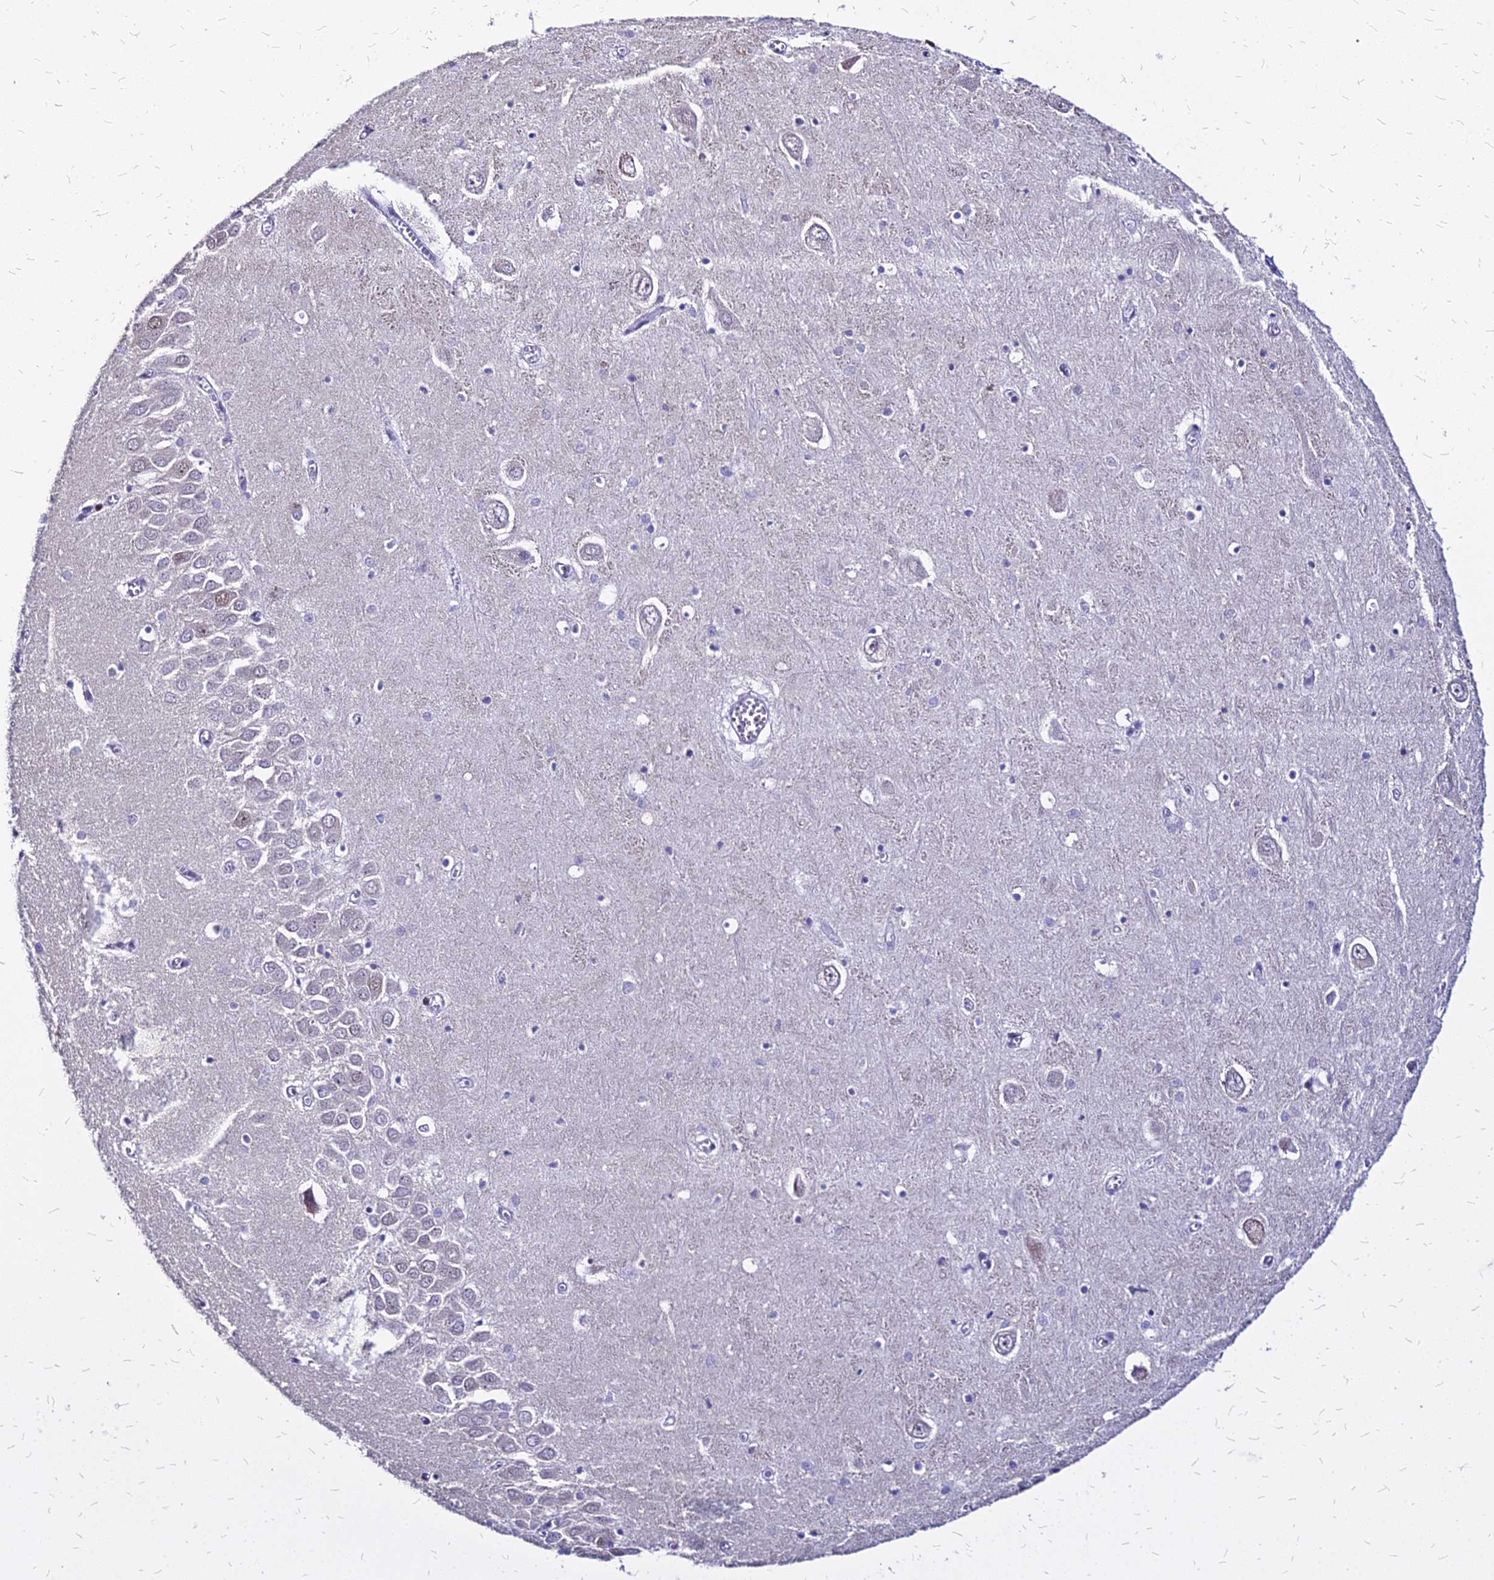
{"staining": {"intensity": "negative", "quantity": "none", "location": "none"}, "tissue": "hippocampus", "cell_type": "Glial cells", "image_type": "normal", "snomed": [{"axis": "morphology", "description": "Normal tissue, NOS"}, {"axis": "topography", "description": "Hippocampus"}], "caption": "Hippocampus was stained to show a protein in brown. There is no significant positivity in glial cells.", "gene": "FDX2", "patient": {"sex": "male", "age": 70}}